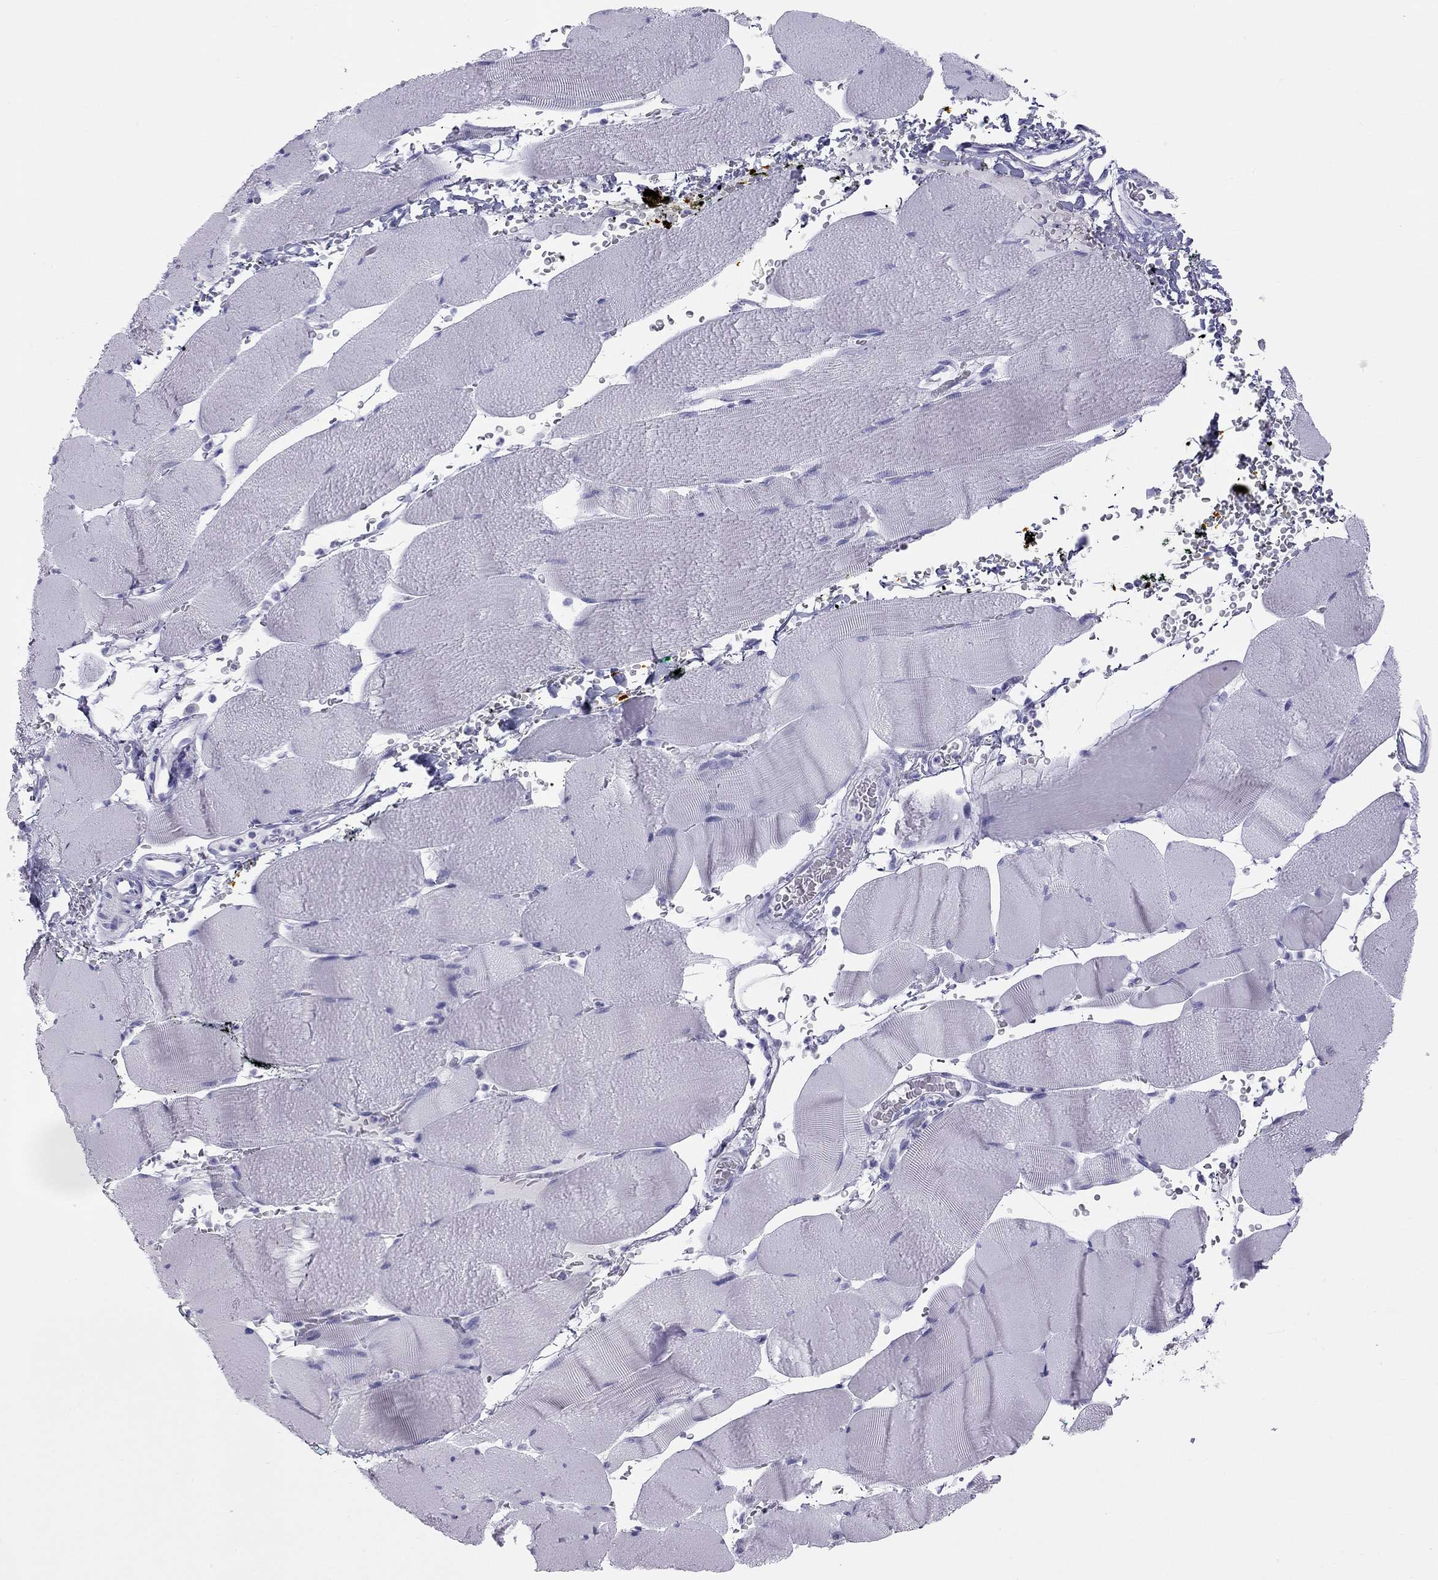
{"staining": {"intensity": "negative", "quantity": "none", "location": "none"}, "tissue": "skeletal muscle", "cell_type": "Myocytes", "image_type": "normal", "snomed": [{"axis": "morphology", "description": "Normal tissue, NOS"}, {"axis": "topography", "description": "Skeletal muscle"}], "caption": "An immunohistochemistry micrograph of unremarkable skeletal muscle is shown. There is no staining in myocytes of skeletal muscle.", "gene": "TRPM3", "patient": {"sex": "male", "age": 56}}